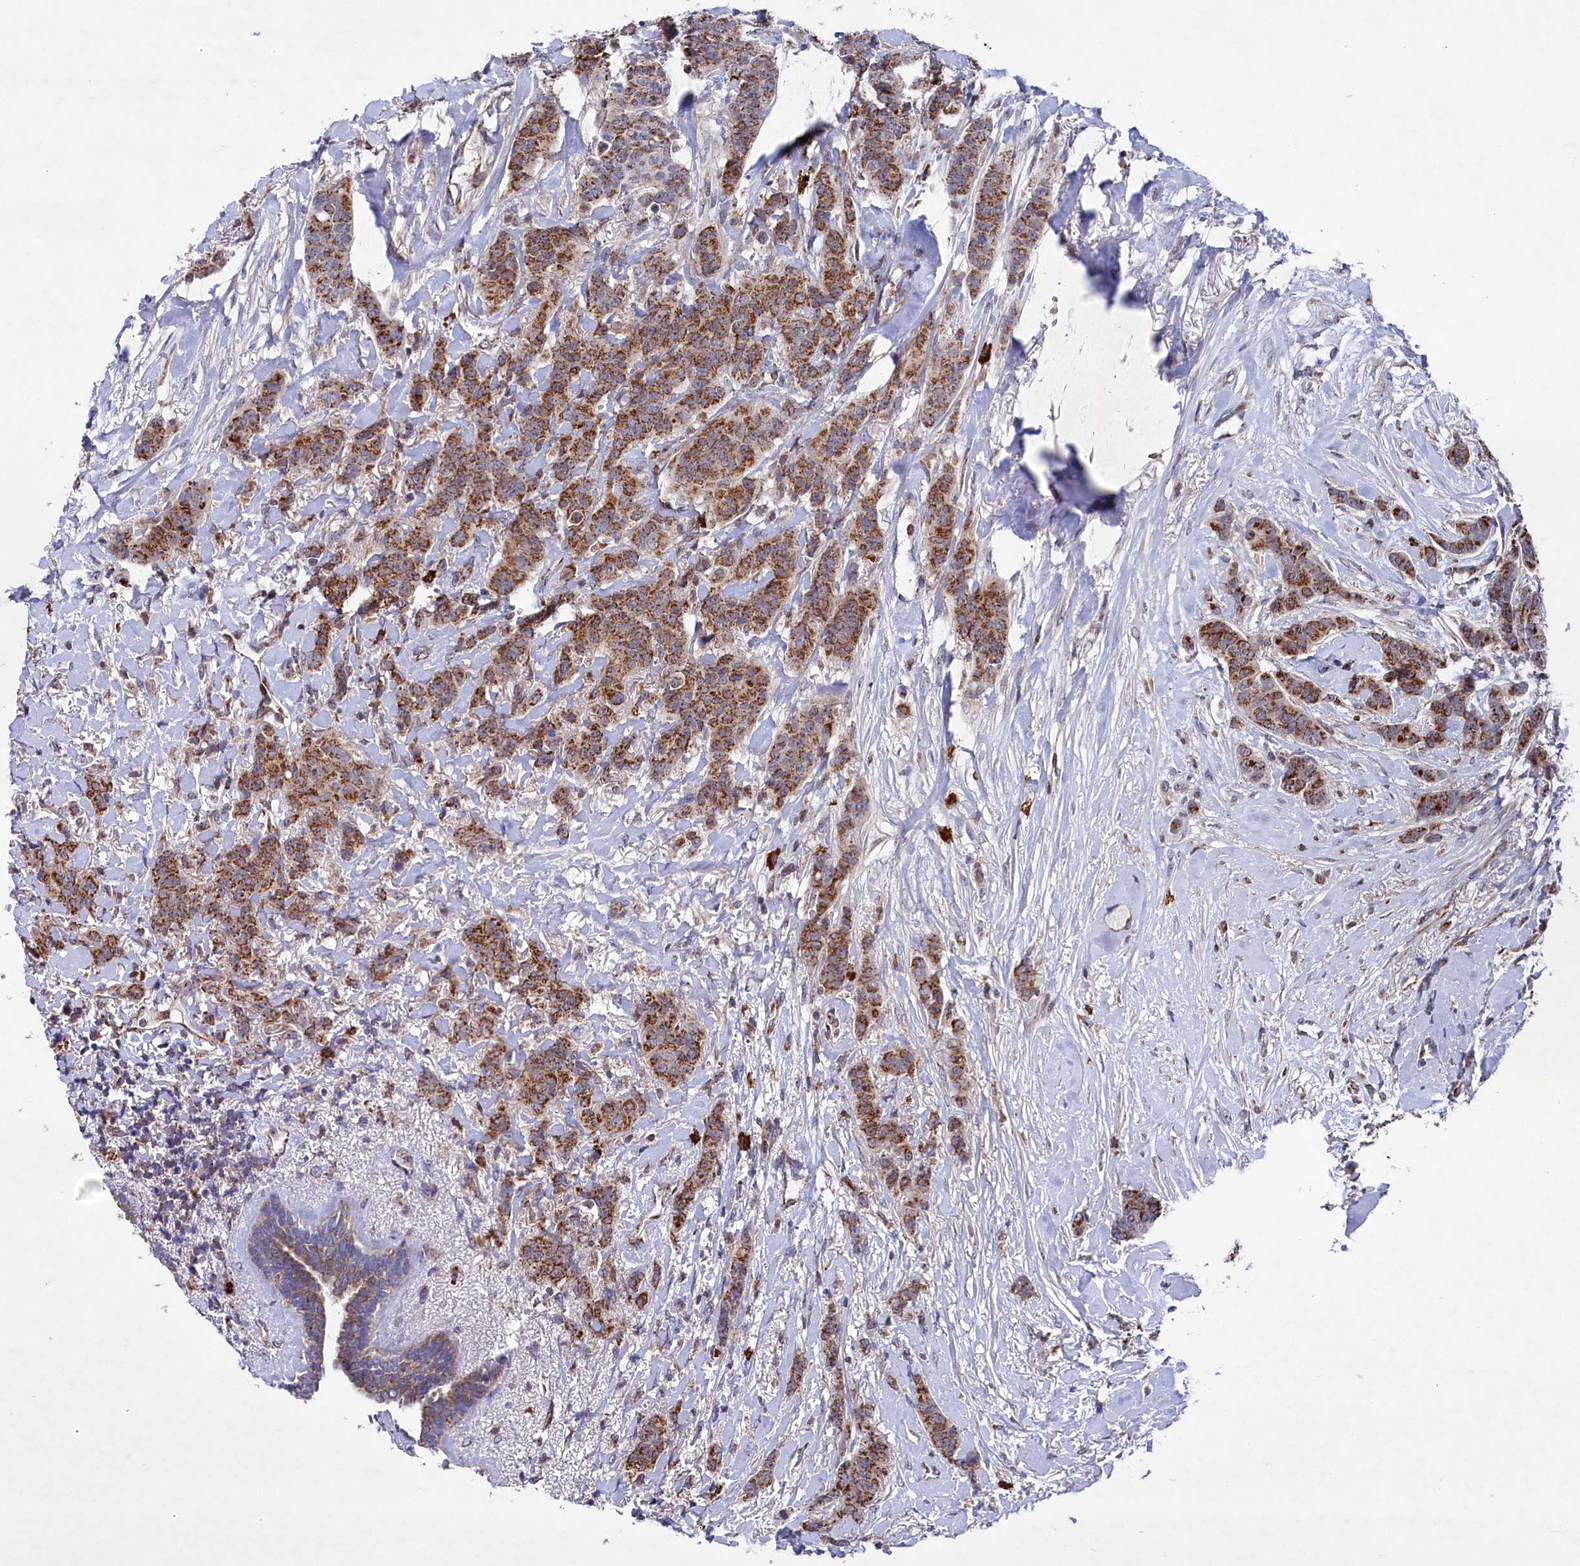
{"staining": {"intensity": "moderate", "quantity": ">75%", "location": "cytoplasmic/membranous"}, "tissue": "breast cancer", "cell_type": "Tumor cells", "image_type": "cancer", "snomed": [{"axis": "morphology", "description": "Duct carcinoma"}, {"axis": "topography", "description": "Breast"}], "caption": "Intraductal carcinoma (breast) stained with a protein marker displays moderate staining in tumor cells.", "gene": "CHCHD1", "patient": {"sex": "female", "age": 40}}